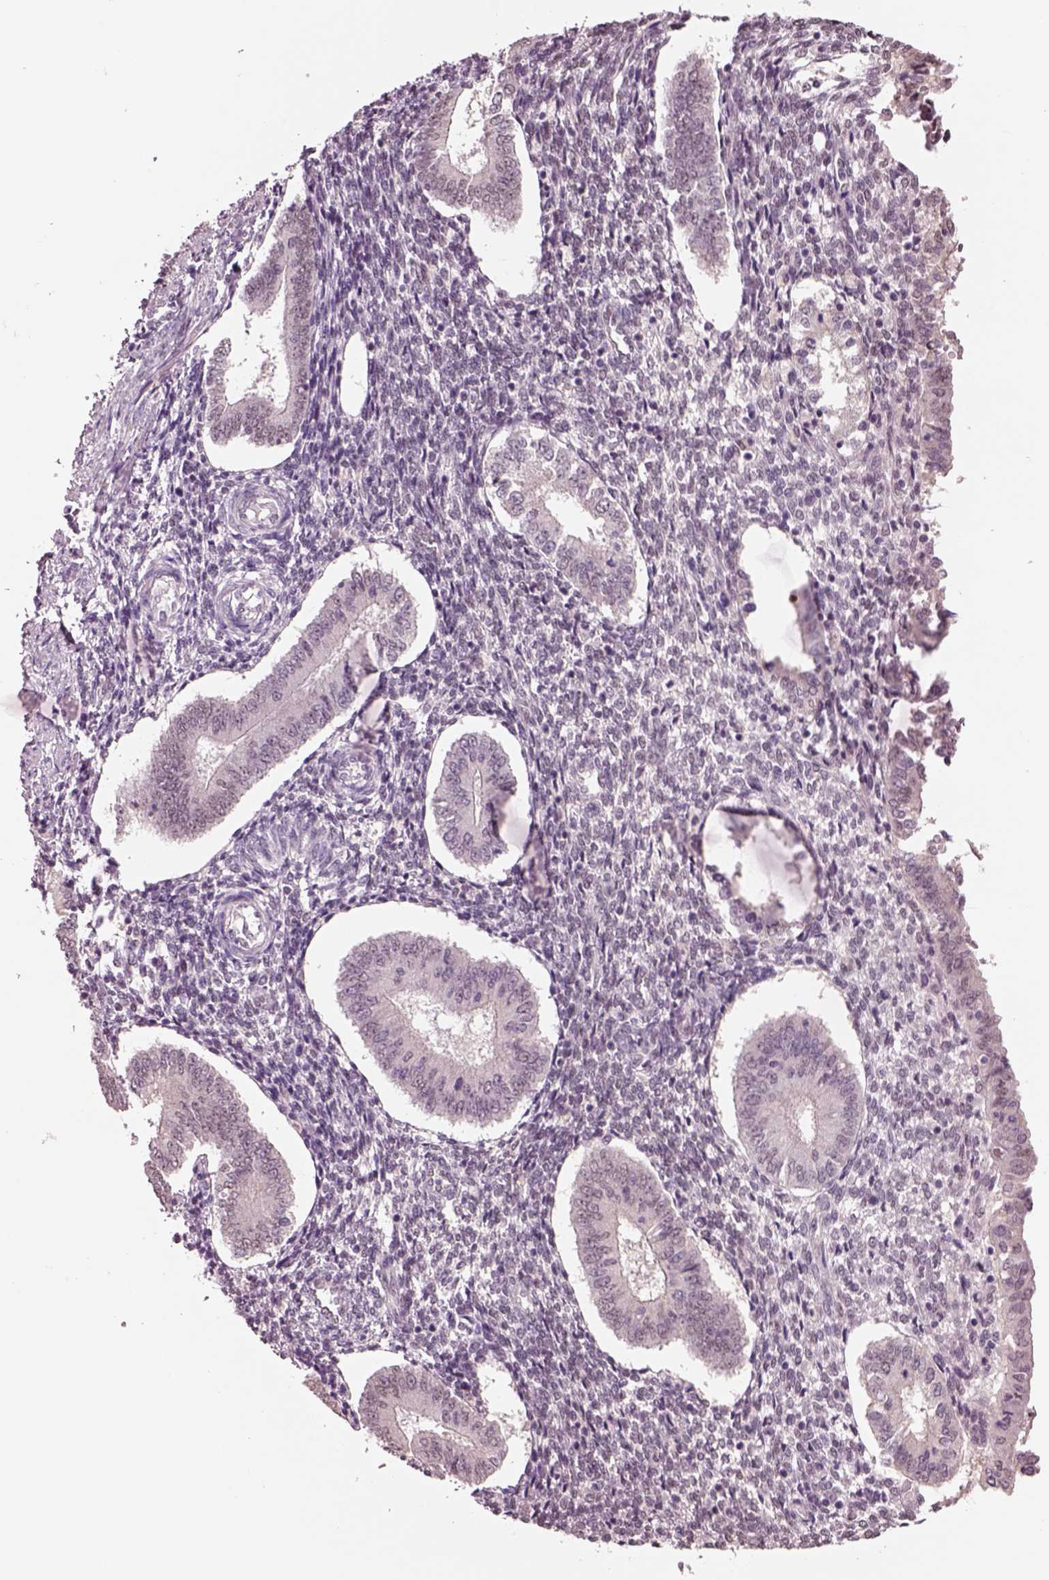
{"staining": {"intensity": "negative", "quantity": "none", "location": "none"}, "tissue": "endometrium", "cell_type": "Cells in endometrial stroma", "image_type": "normal", "snomed": [{"axis": "morphology", "description": "Normal tissue, NOS"}, {"axis": "topography", "description": "Endometrium"}], "caption": "The photomicrograph exhibits no significant staining in cells in endometrial stroma of endometrium.", "gene": "SEPHS1", "patient": {"sex": "female", "age": 40}}